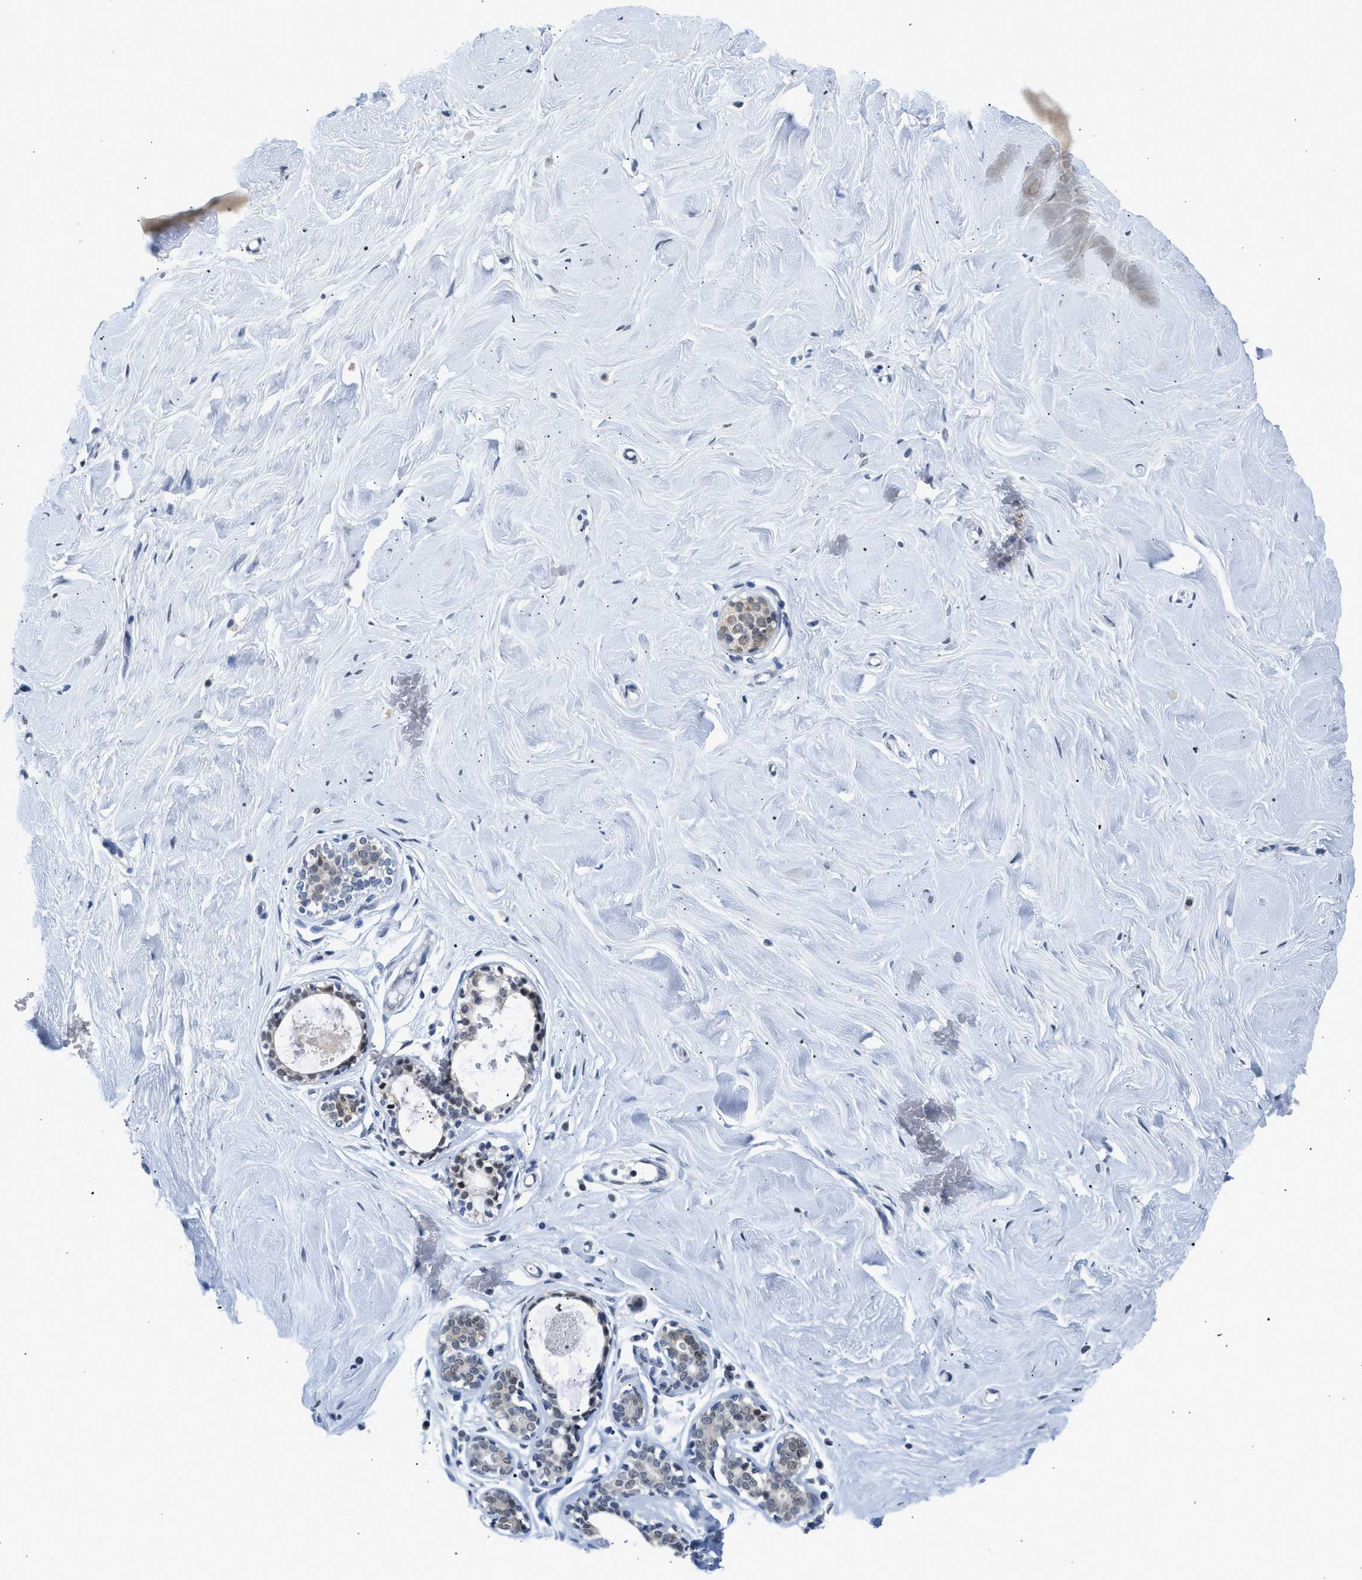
{"staining": {"intensity": "moderate", "quantity": "25%-75%", "location": "cytoplasmic/membranous,nuclear"}, "tissue": "breast", "cell_type": "Glandular cells", "image_type": "normal", "snomed": [{"axis": "morphology", "description": "Normal tissue, NOS"}, {"axis": "topography", "description": "Breast"}], "caption": "Breast stained with IHC demonstrates moderate cytoplasmic/membranous,nuclear expression in about 25%-75% of glandular cells. (Stains: DAB (3,3'-diaminobenzidine) in brown, nuclei in blue, Microscopy: brightfield microscopy at high magnification).", "gene": "PPM1L", "patient": {"sex": "female", "age": 23}}